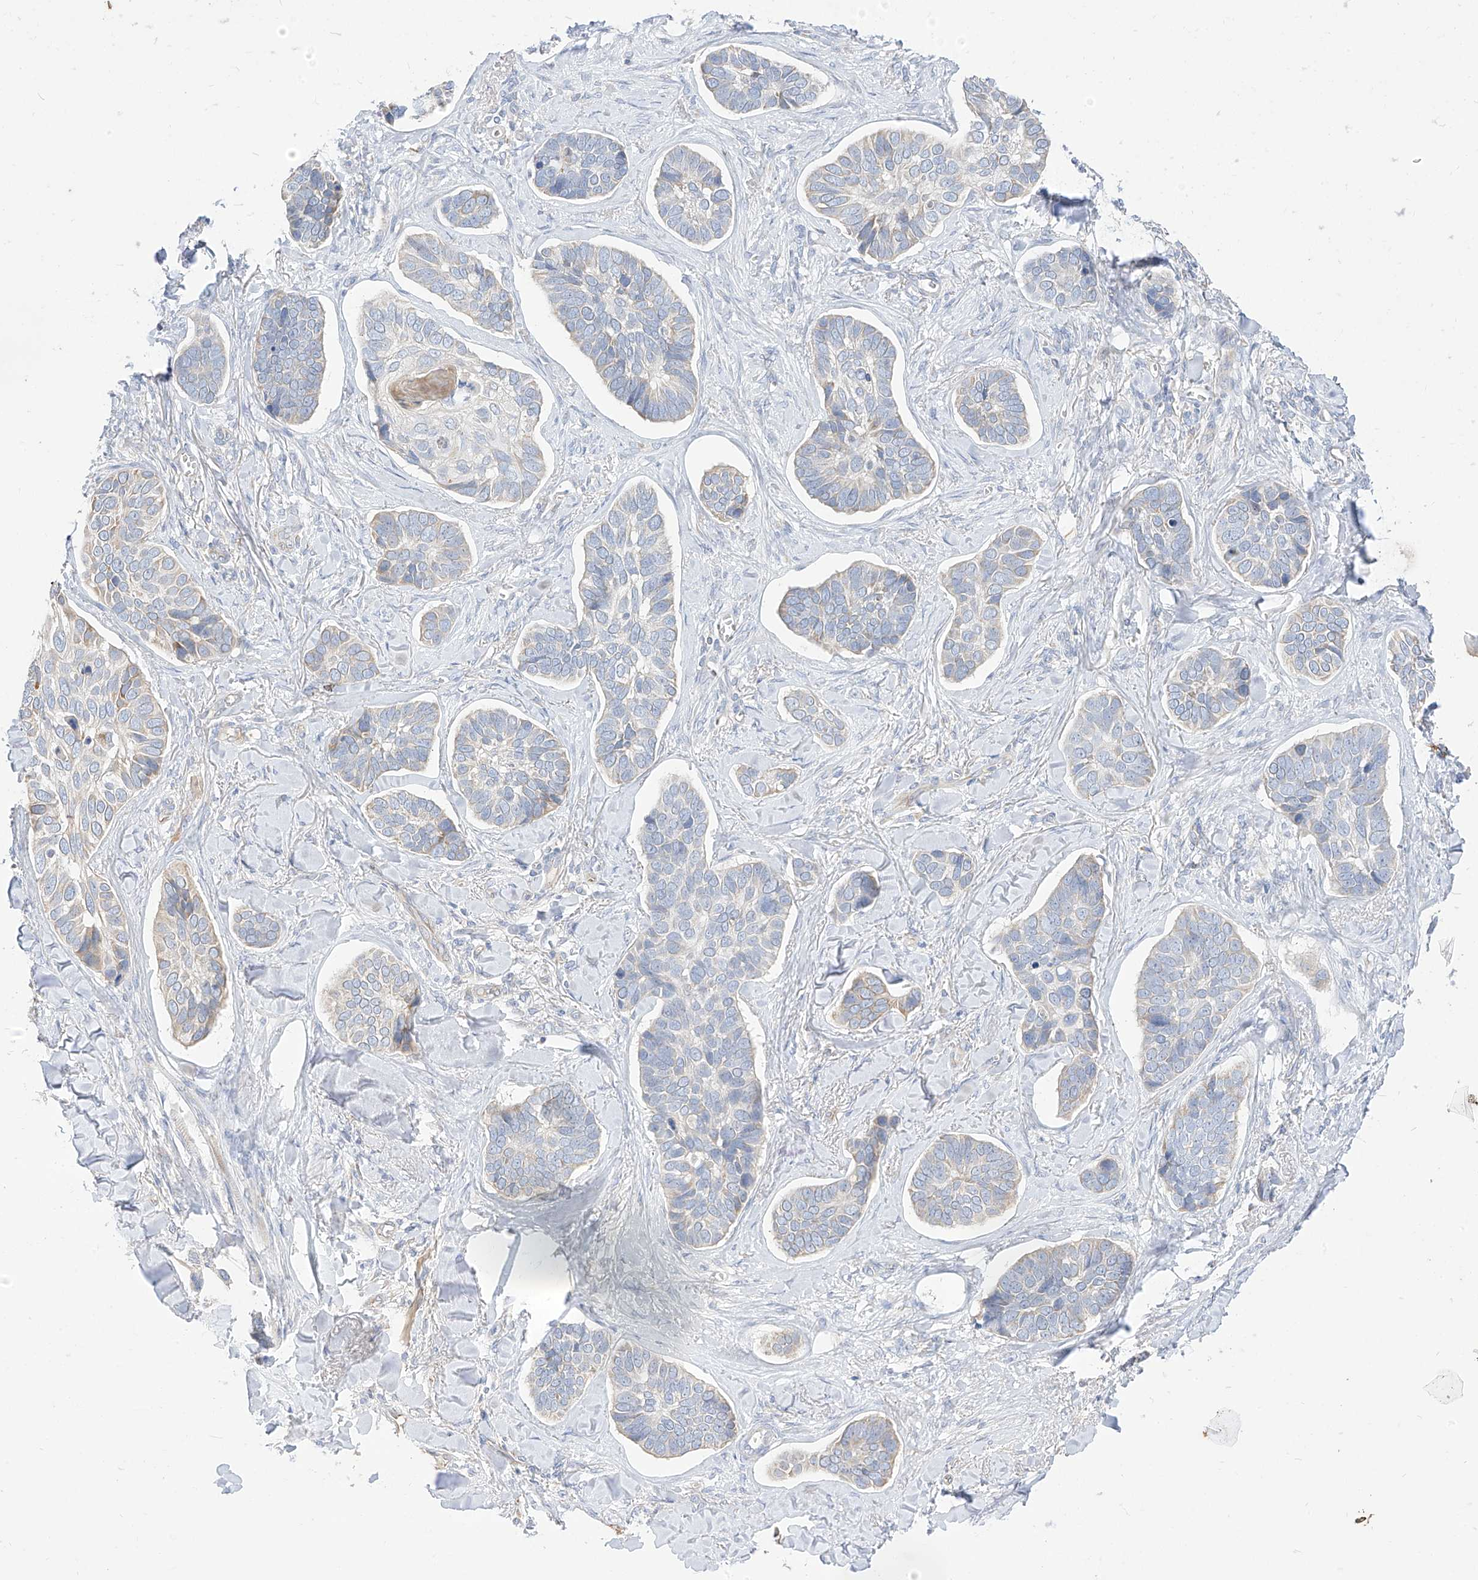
{"staining": {"intensity": "moderate", "quantity": "<25%", "location": "cytoplasmic/membranous"}, "tissue": "skin cancer", "cell_type": "Tumor cells", "image_type": "cancer", "snomed": [{"axis": "morphology", "description": "Basal cell carcinoma"}, {"axis": "topography", "description": "Skin"}], "caption": "This is a micrograph of immunohistochemistry staining of skin basal cell carcinoma, which shows moderate staining in the cytoplasmic/membranous of tumor cells.", "gene": "RASA2", "patient": {"sex": "male", "age": 62}}